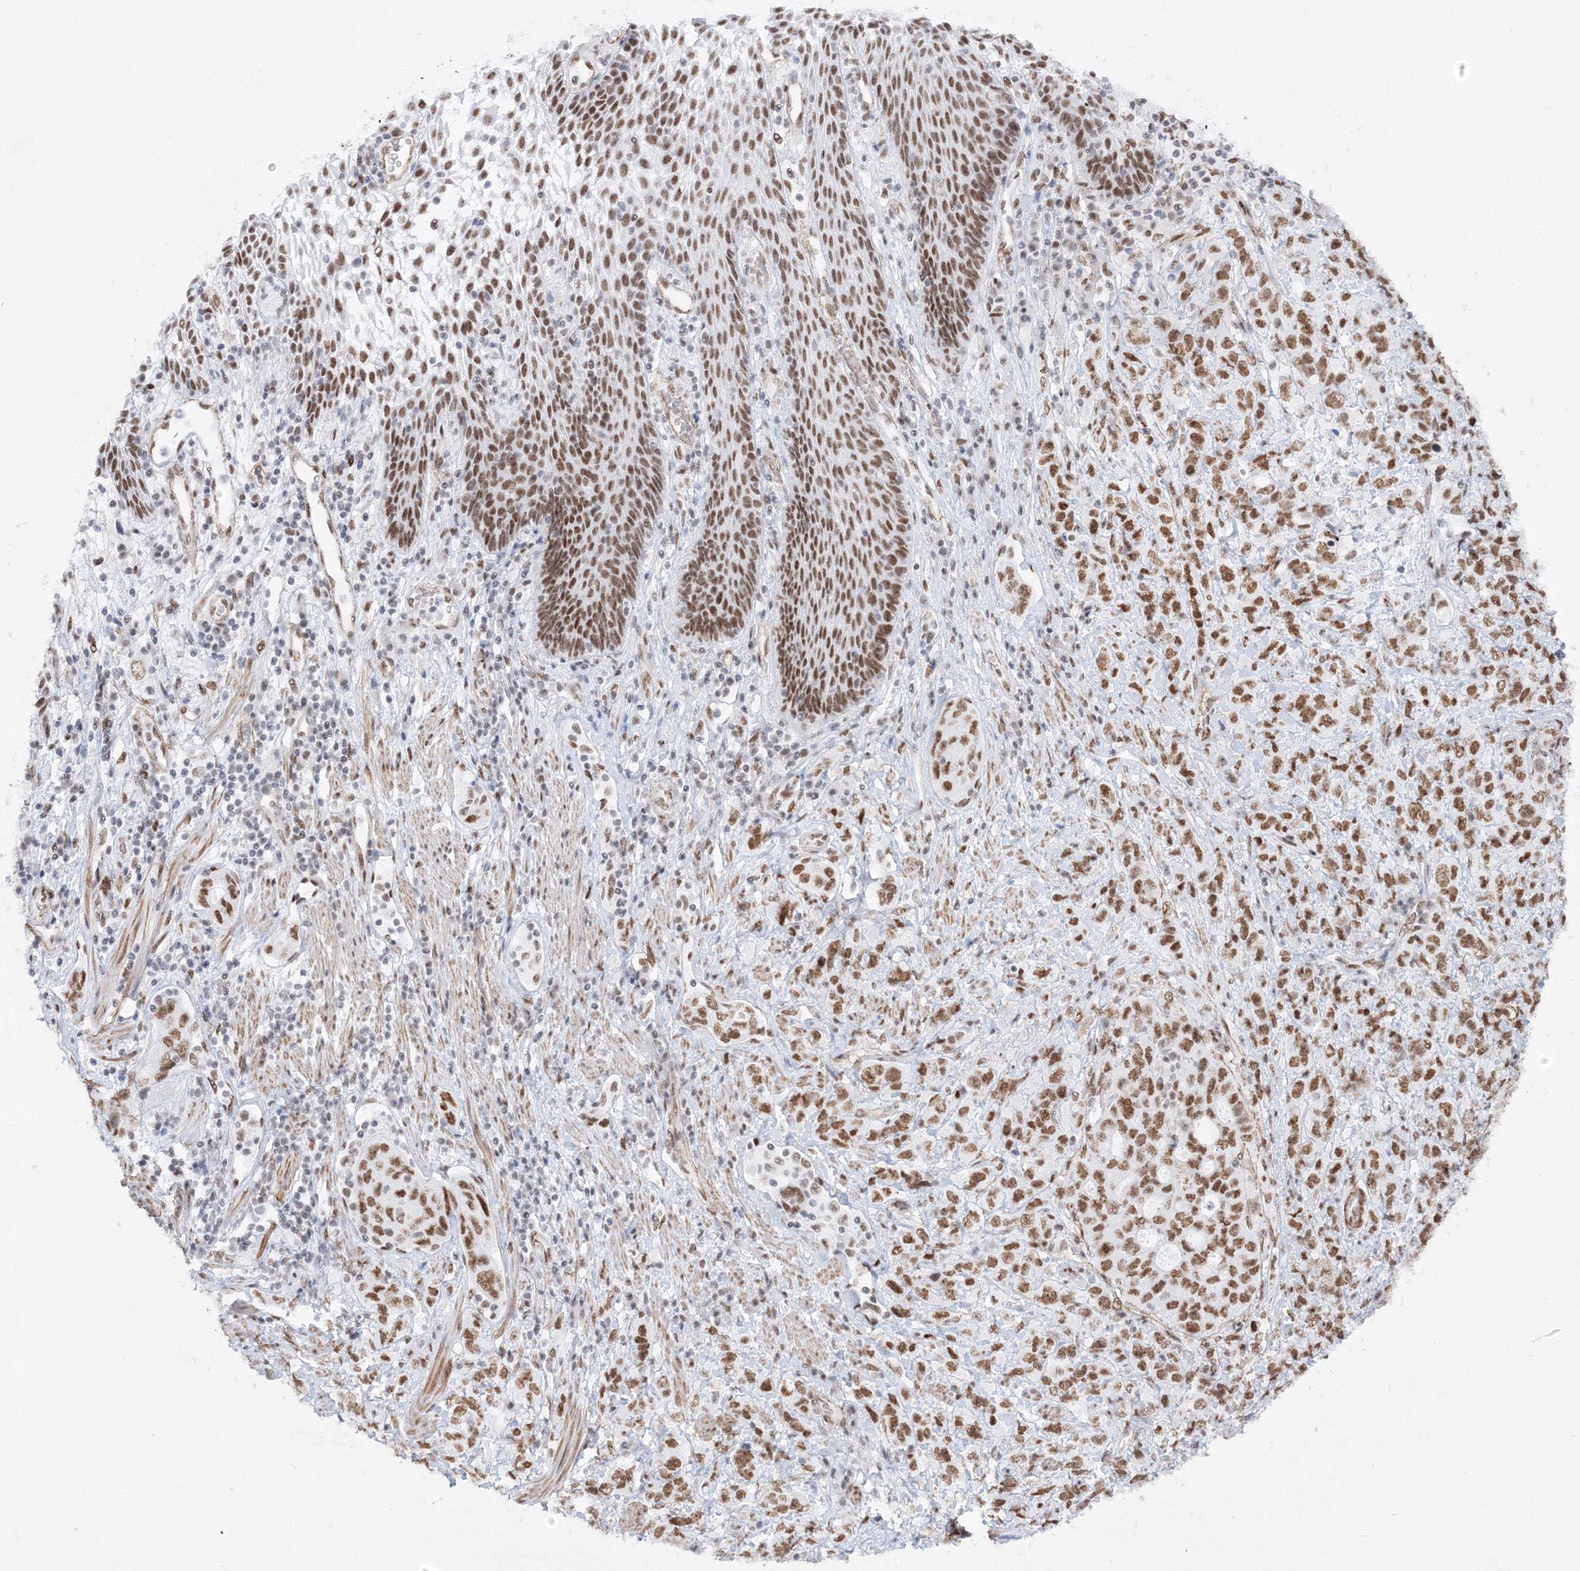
{"staining": {"intensity": "moderate", "quantity": ">75%", "location": "cytoplasmic/membranous"}, "tissue": "stomach cancer", "cell_type": "Tumor cells", "image_type": "cancer", "snomed": [{"axis": "morphology", "description": "Adenocarcinoma, NOS"}, {"axis": "topography", "description": "Stomach"}], "caption": "A photomicrograph of human stomach cancer stained for a protein reveals moderate cytoplasmic/membranous brown staining in tumor cells.", "gene": "ZNF638", "patient": {"sex": "male", "age": 48}}